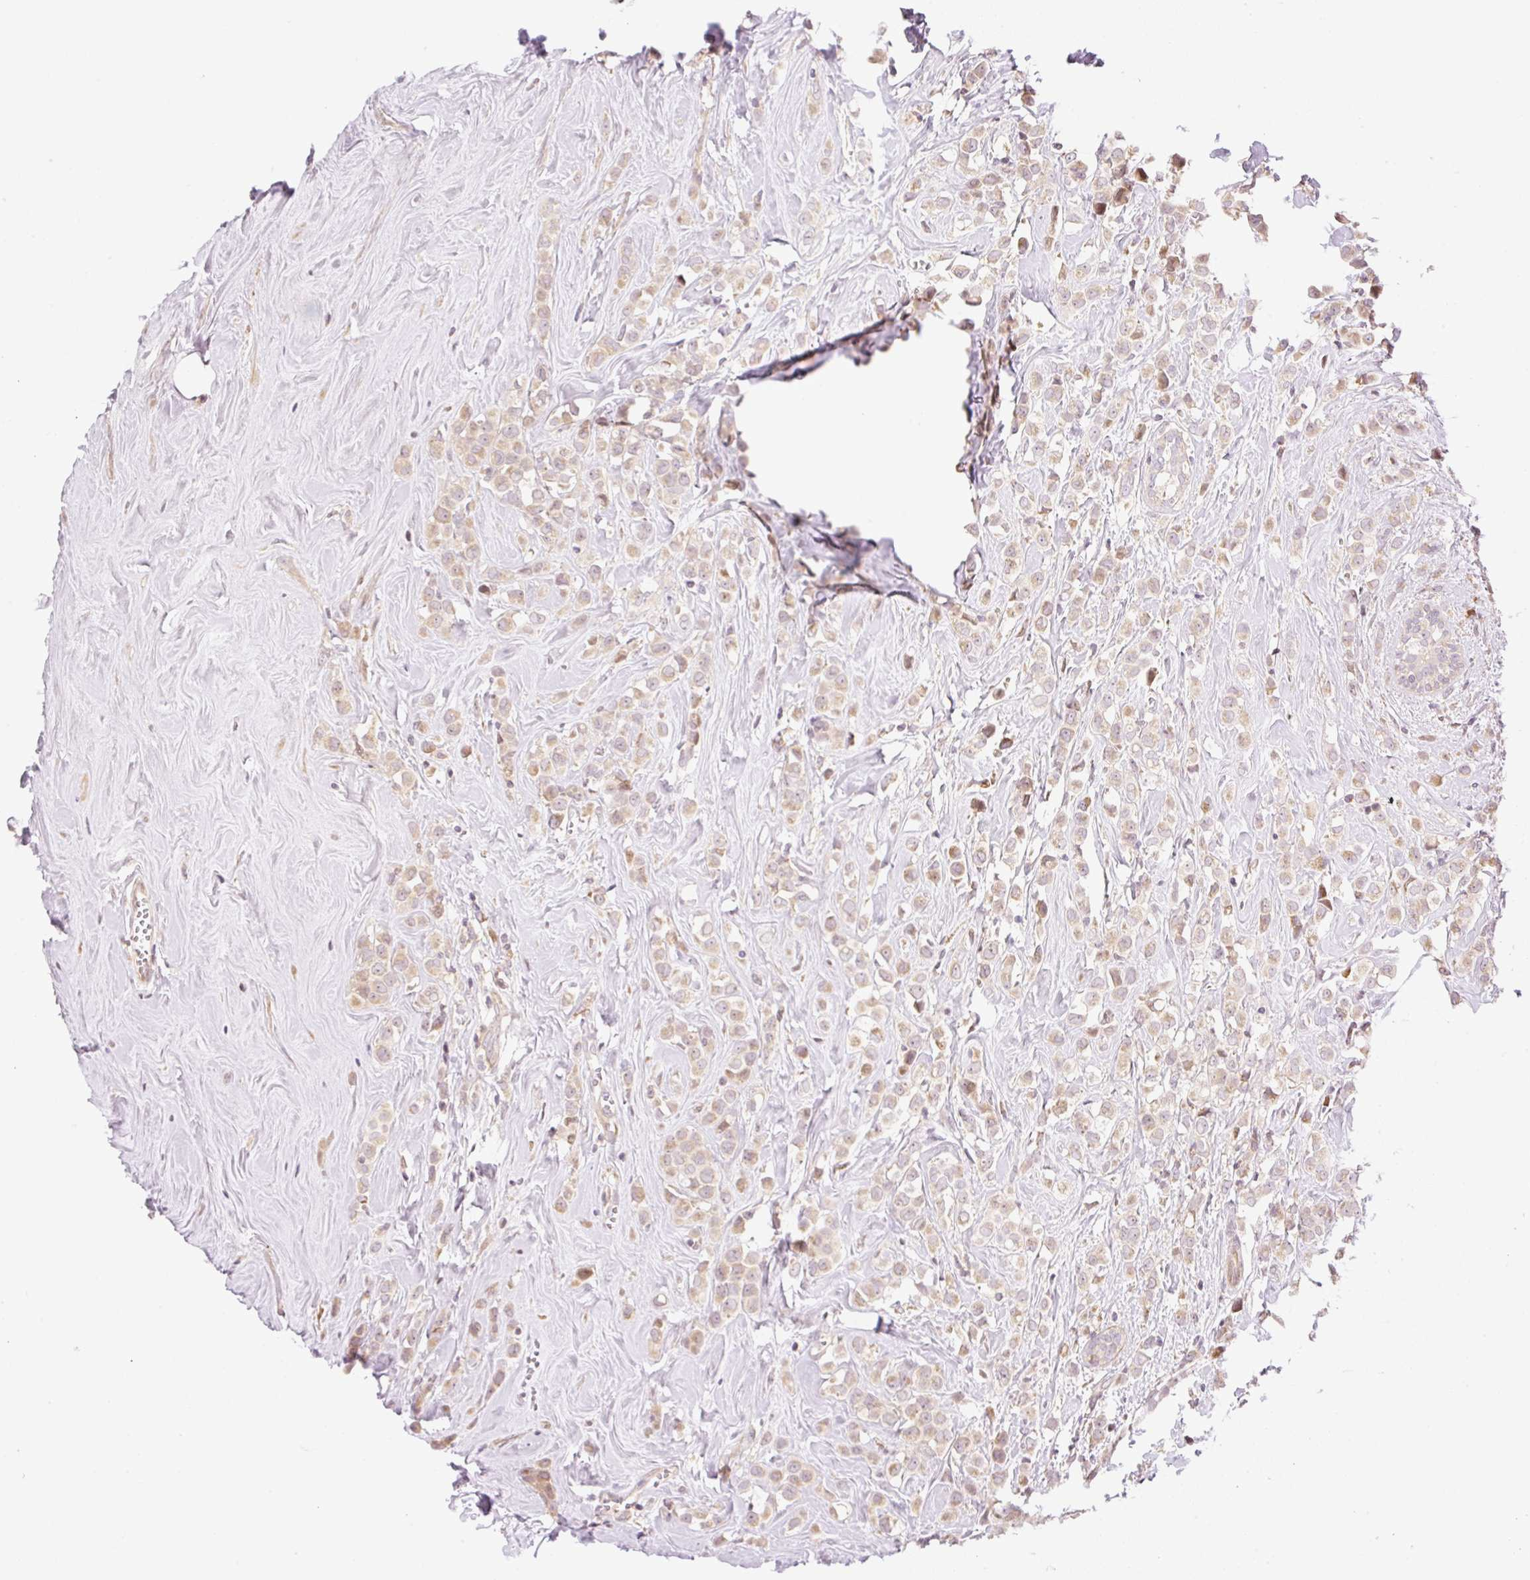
{"staining": {"intensity": "weak", "quantity": ">75%", "location": "cytoplasmic/membranous"}, "tissue": "breast cancer", "cell_type": "Tumor cells", "image_type": "cancer", "snomed": [{"axis": "morphology", "description": "Duct carcinoma"}, {"axis": "topography", "description": "Breast"}], "caption": "Immunohistochemical staining of human breast cancer exhibits low levels of weak cytoplasmic/membranous protein staining in about >75% of tumor cells.", "gene": "ZNF394", "patient": {"sex": "female", "age": 80}}